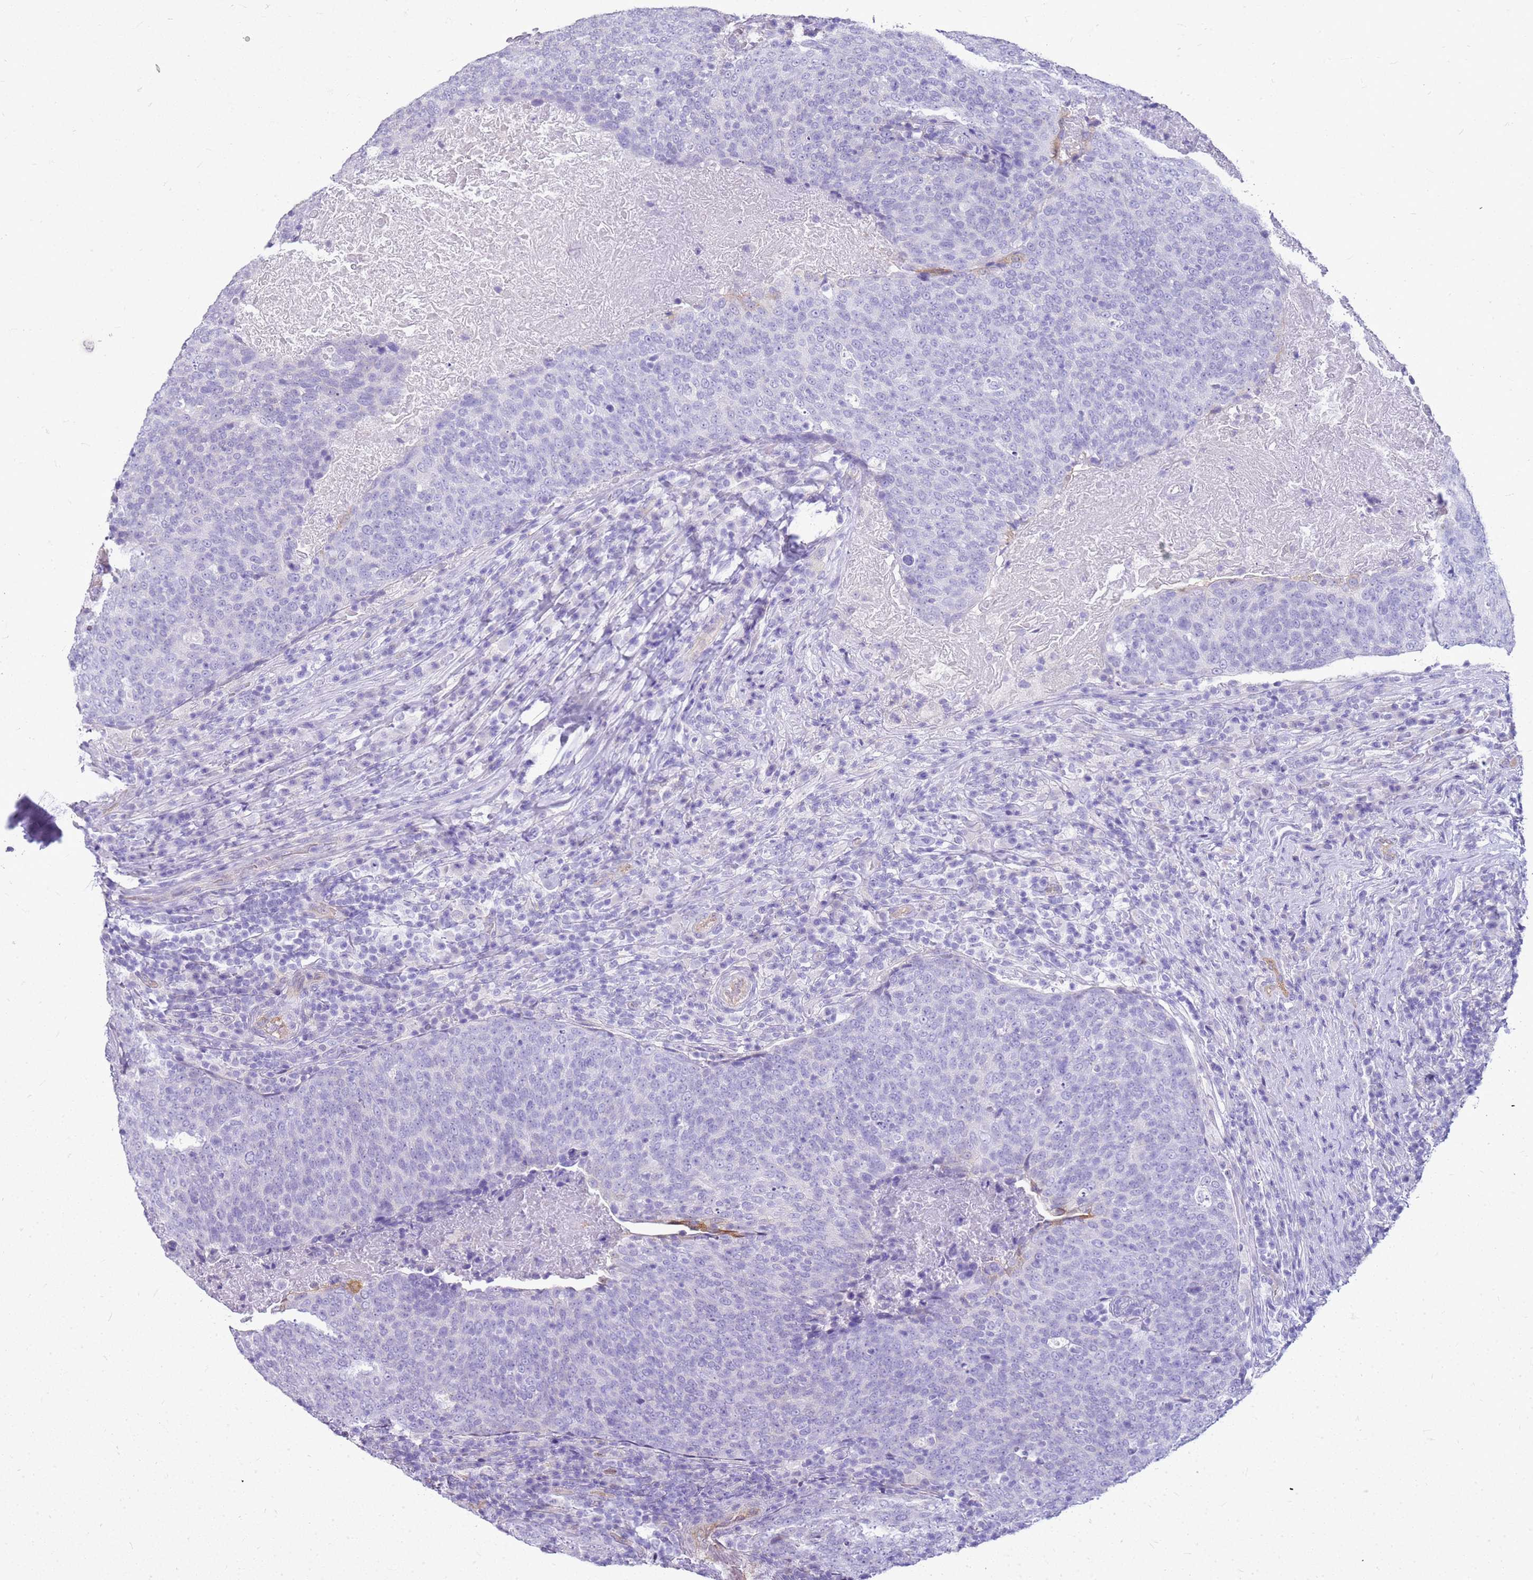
{"staining": {"intensity": "negative", "quantity": "none", "location": "none"}, "tissue": "head and neck cancer", "cell_type": "Tumor cells", "image_type": "cancer", "snomed": [{"axis": "morphology", "description": "Squamous cell carcinoma, NOS"}, {"axis": "morphology", "description": "Squamous cell carcinoma, metastatic, NOS"}, {"axis": "topography", "description": "Lymph node"}, {"axis": "topography", "description": "Head-Neck"}], "caption": "Tumor cells are negative for protein expression in human head and neck cancer (squamous cell carcinoma).", "gene": "SULT1E1", "patient": {"sex": "male", "age": 62}}